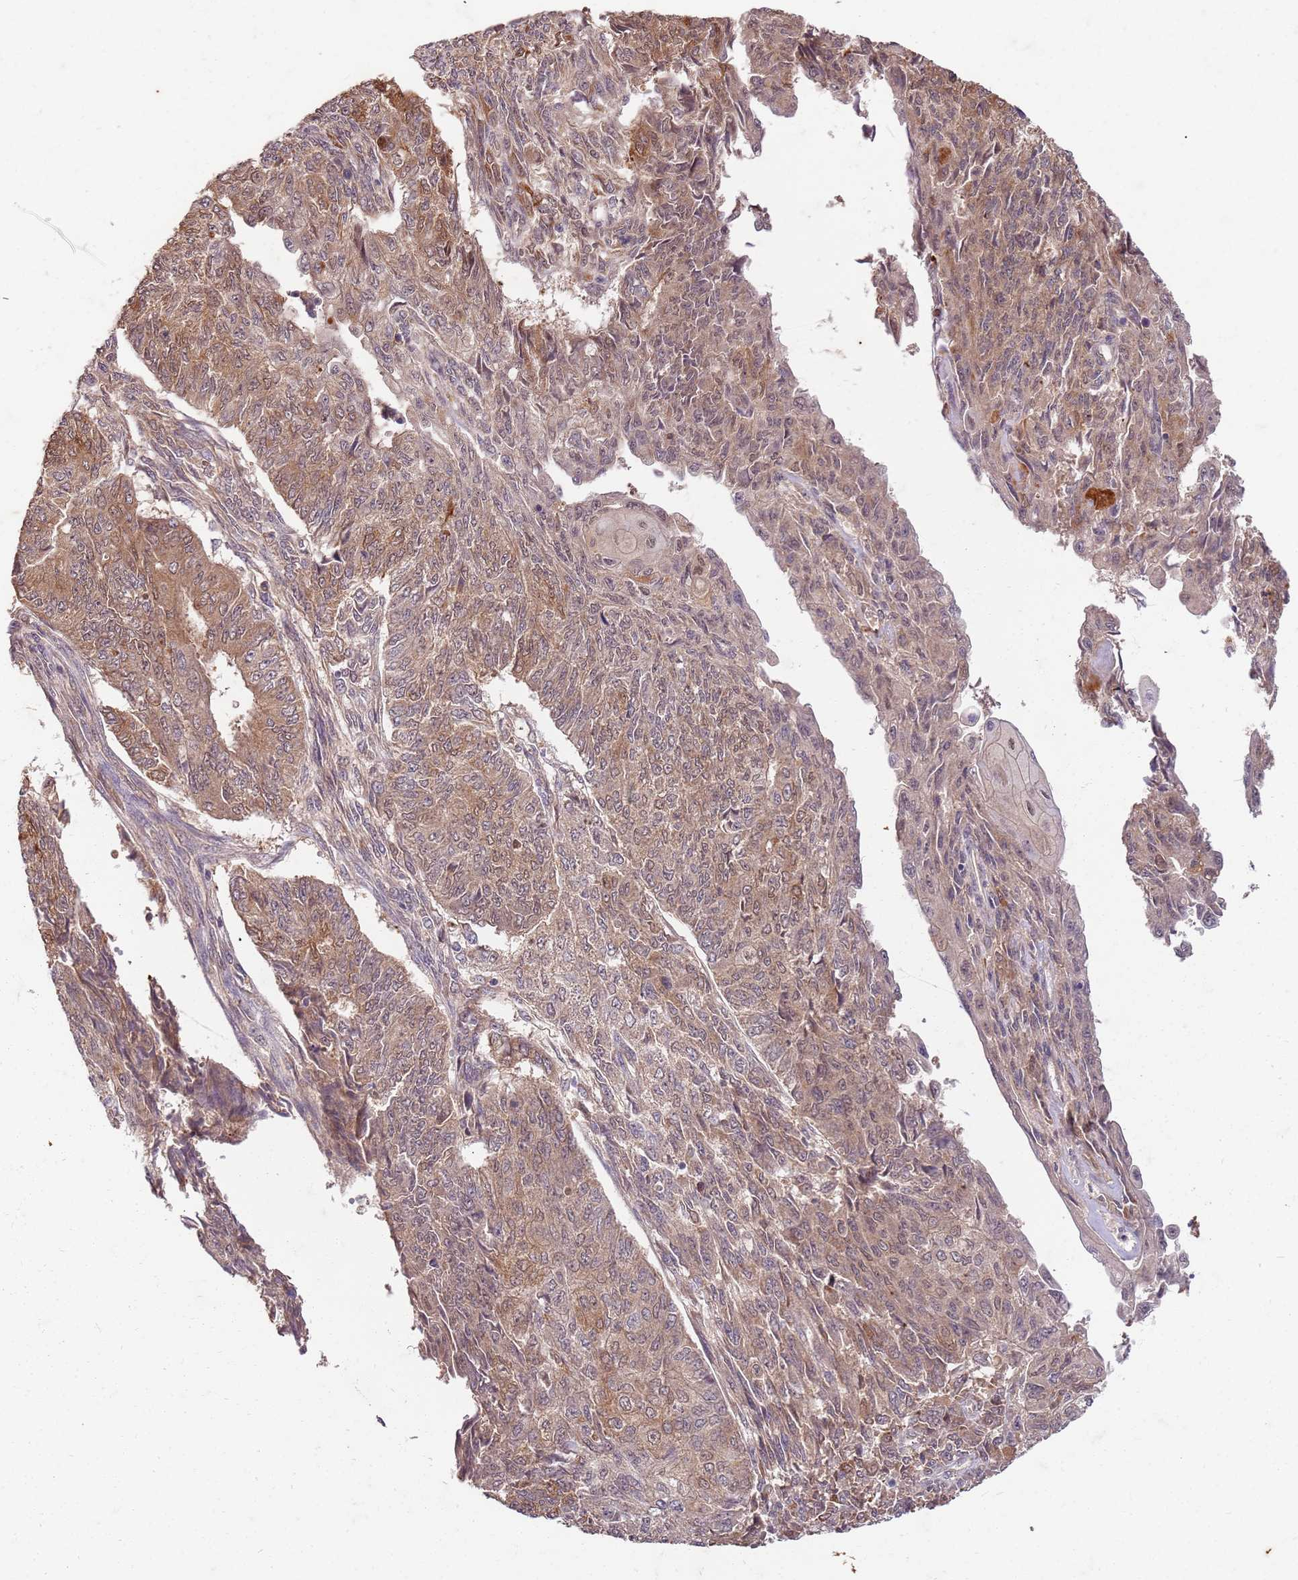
{"staining": {"intensity": "moderate", "quantity": "25%-75%", "location": "cytoplasmic/membranous"}, "tissue": "endometrial cancer", "cell_type": "Tumor cells", "image_type": "cancer", "snomed": [{"axis": "morphology", "description": "Adenocarcinoma, NOS"}, {"axis": "topography", "description": "Endometrium"}], "caption": "Tumor cells display medium levels of moderate cytoplasmic/membranous staining in about 25%-75% of cells in adenocarcinoma (endometrial).", "gene": "UBE3A", "patient": {"sex": "female", "age": 32}}